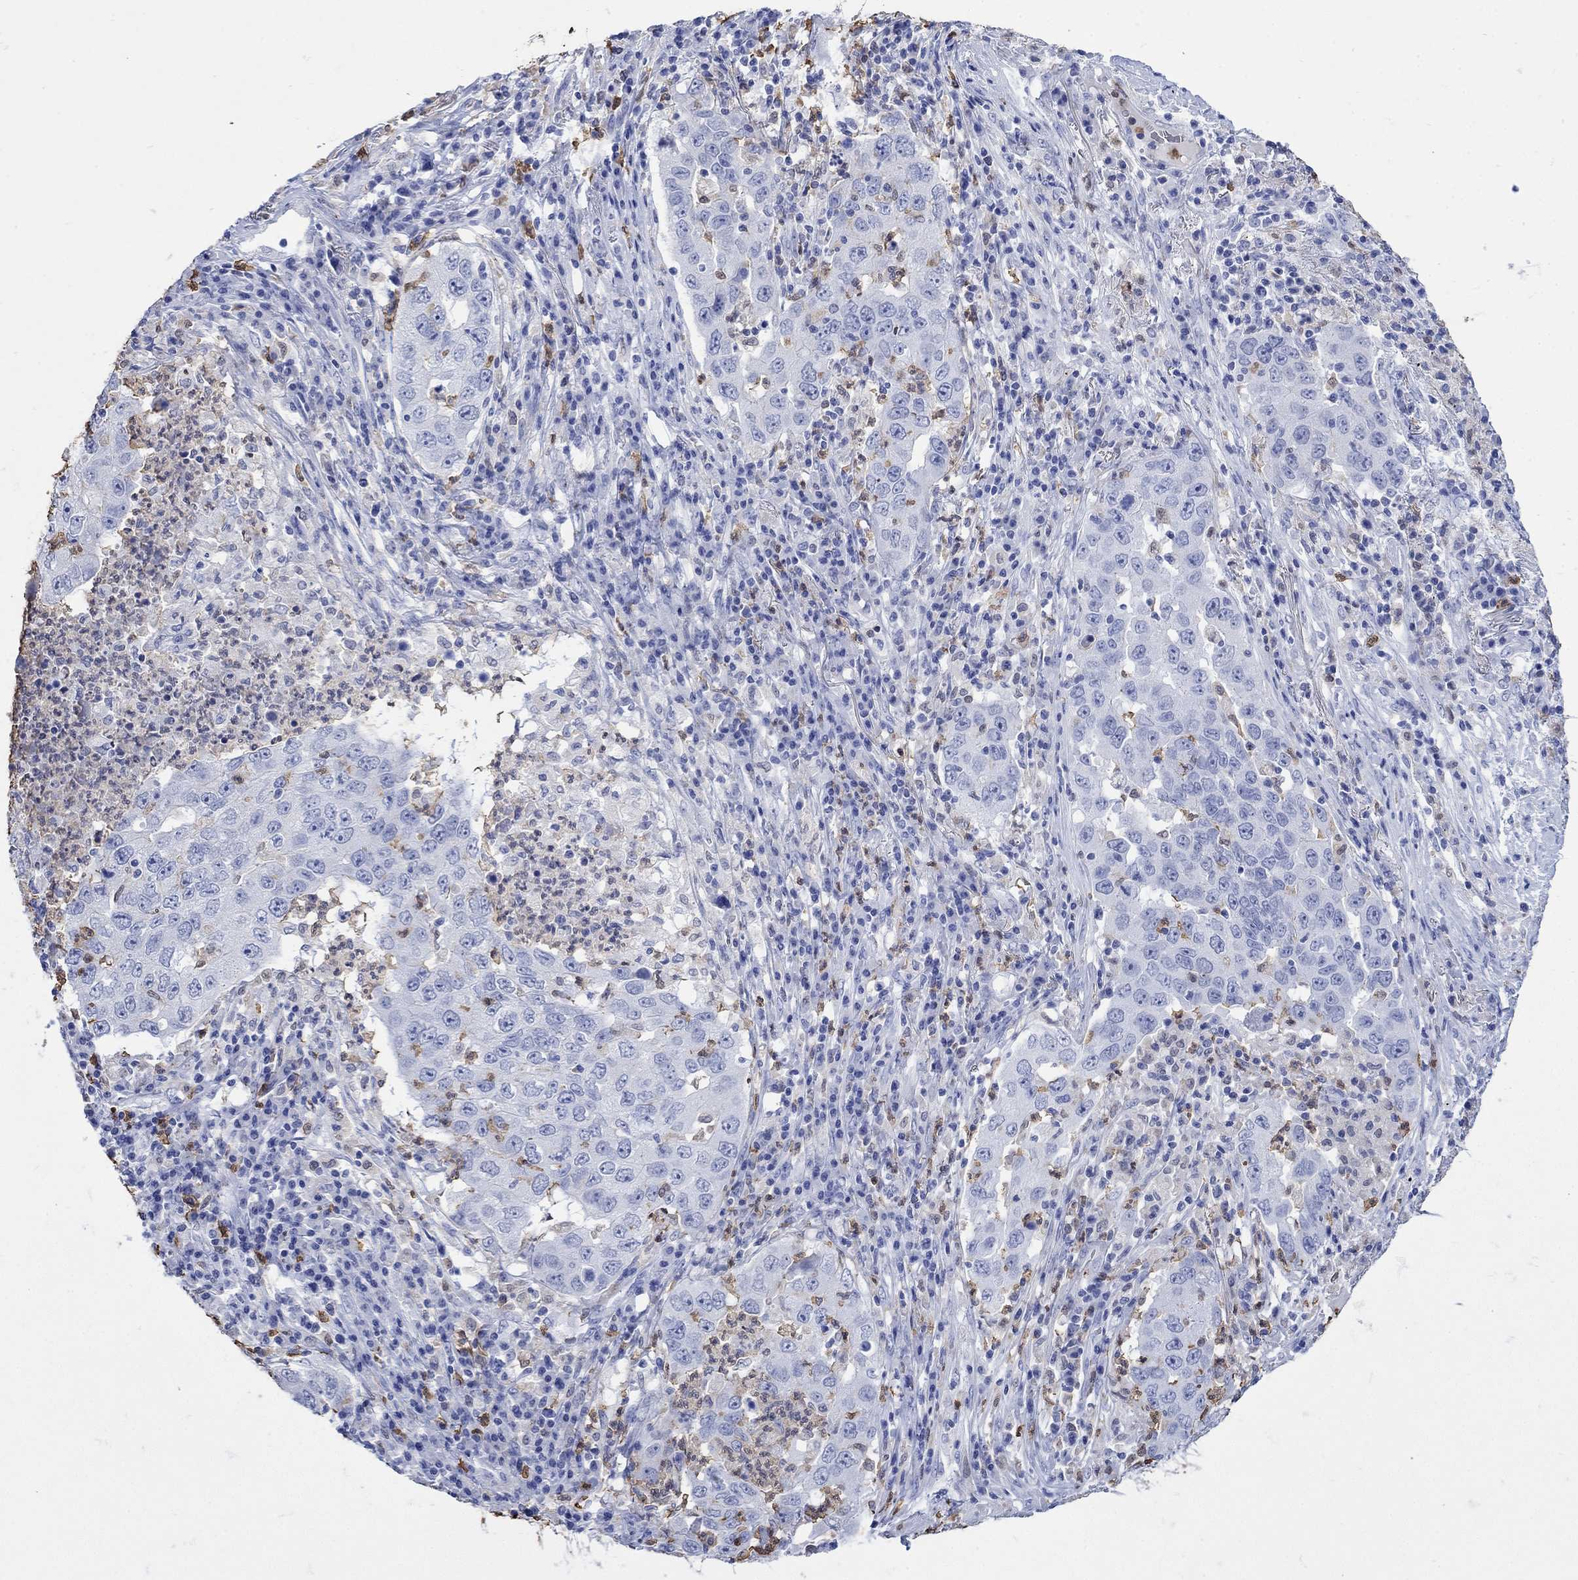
{"staining": {"intensity": "negative", "quantity": "none", "location": "none"}, "tissue": "lung cancer", "cell_type": "Tumor cells", "image_type": "cancer", "snomed": [{"axis": "morphology", "description": "Adenocarcinoma, NOS"}, {"axis": "topography", "description": "Lung"}], "caption": "Immunohistochemical staining of adenocarcinoma (lung) reveals no significant expression in tumor cells.", "gene": "LINGO3", "patient": {"sex": "male", "age": 73}}